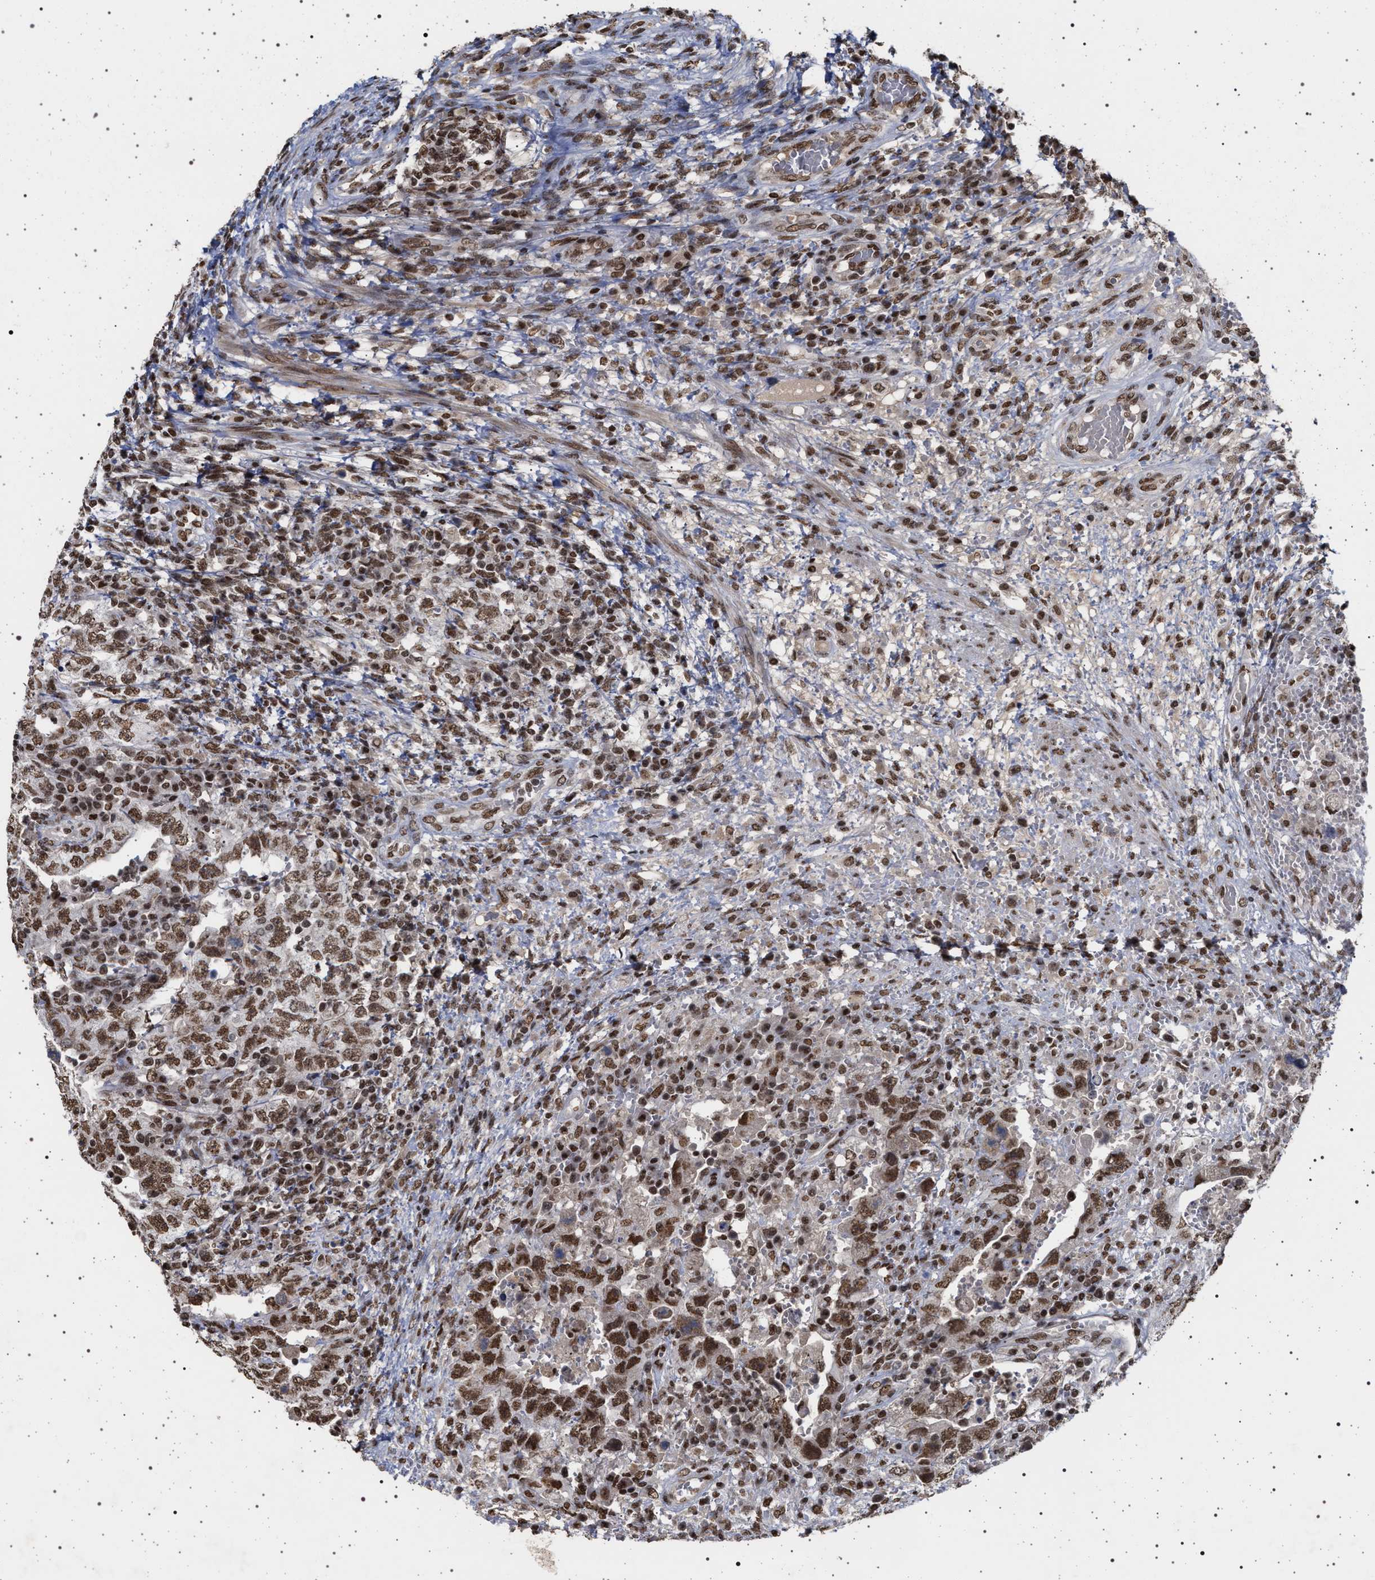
{"staining": {"intensity": "moderate", "quantity": ">75%", "location": "nuclear"}, "tissue": "testis cancer", "cell_type": "Tumor cells", "image_type": "cancer", "snomed": [{"axis": "morphology", "description": "Carcinoma, Embryonal, NOS"}, {"axis": "topography", "description": "Testis"}], "caption": "Immunohistochemical staining of human testis embryonal carcinoma shows medium levels of moderate nuclear protein staining in approximately >75% of tumor cells. The staining was performed using DAB (3,3'-diaminobenzidine) to visualize the protein expression in brown, while the nuclei were stained in blue with hematoxylin (Magnification: 20x).", "gene": "PHF12", "patient": {"sex": "male", "age": 26}}